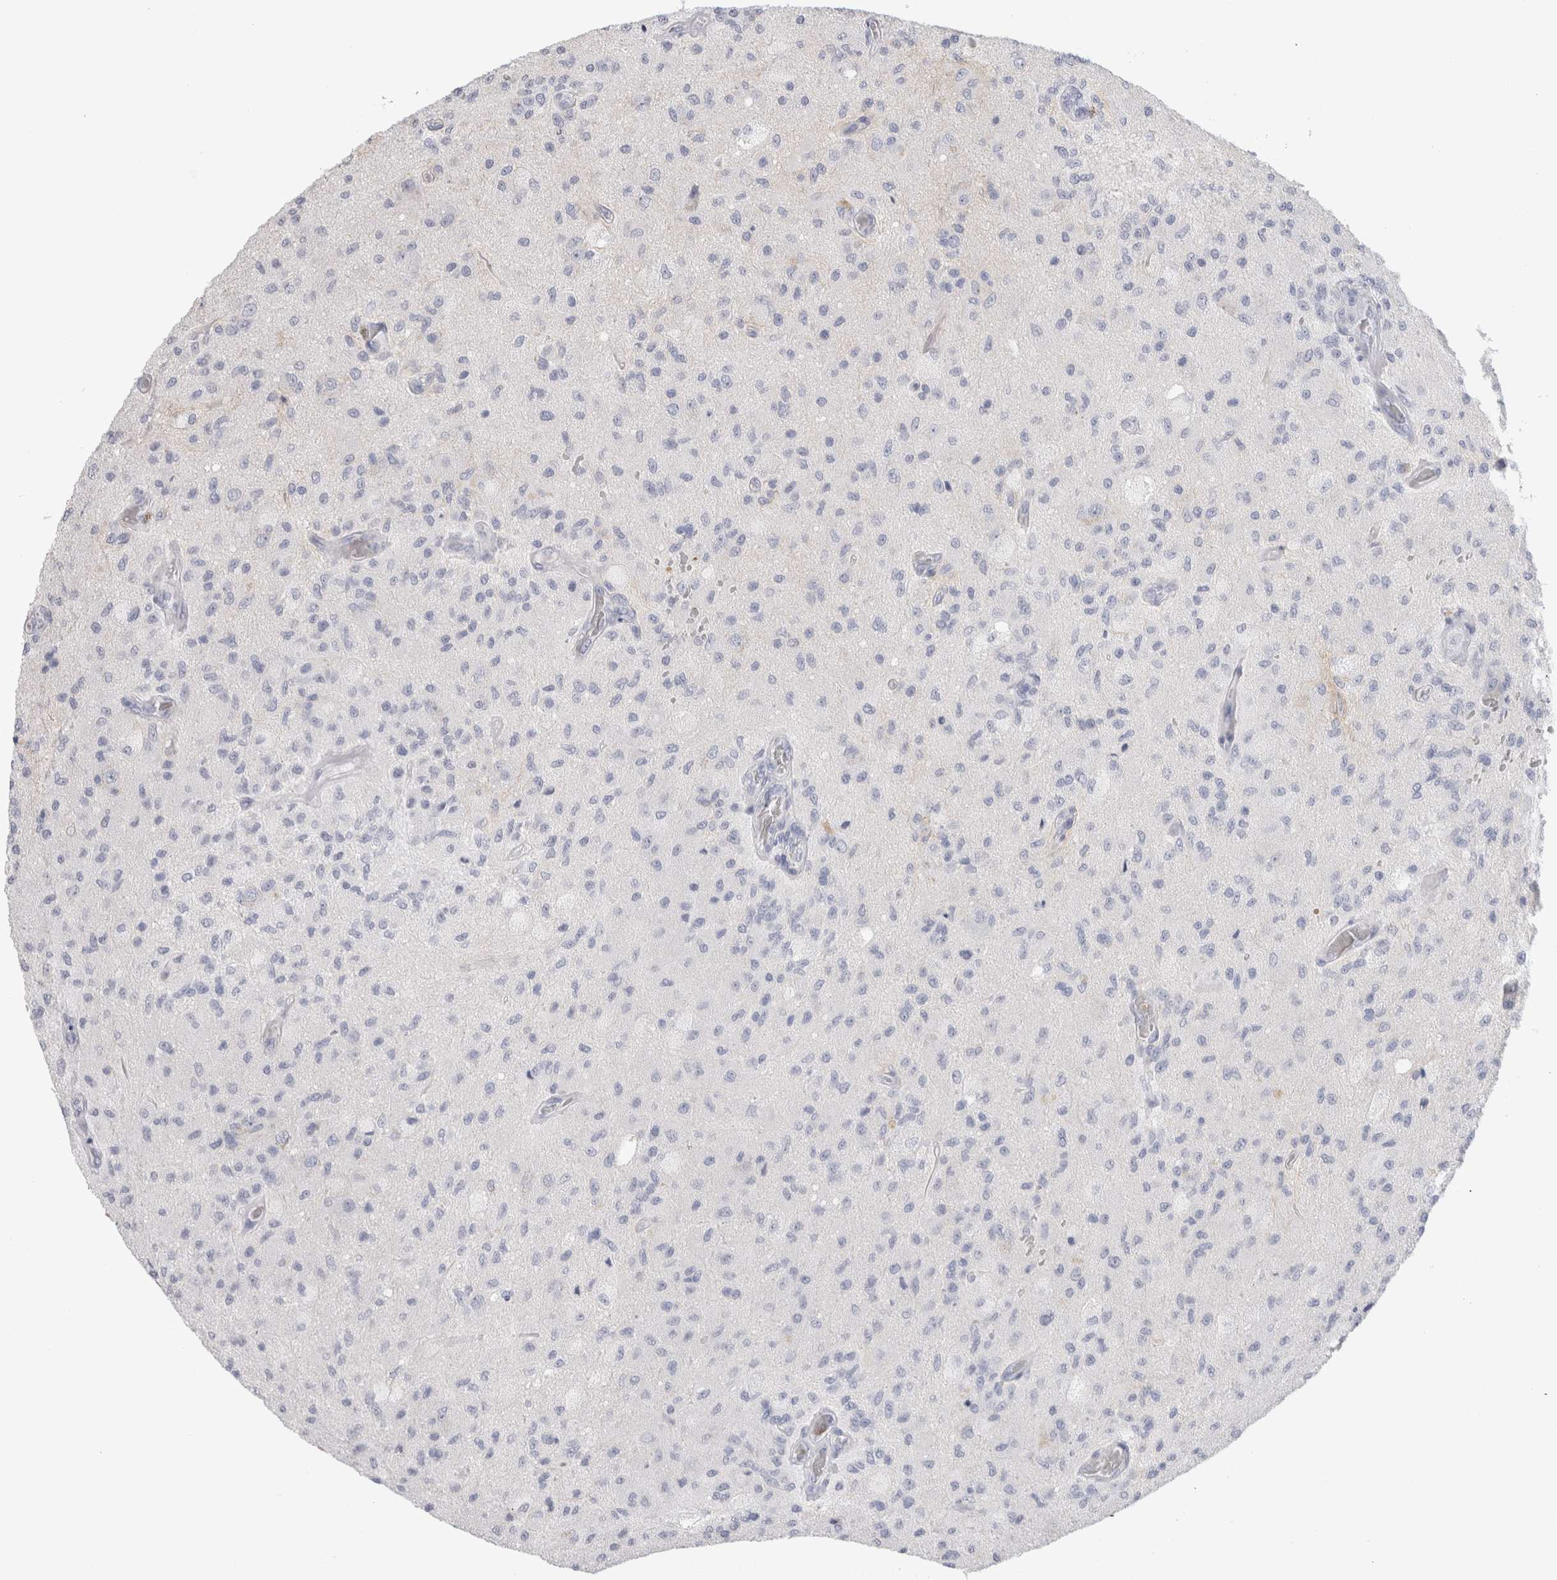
{"staining": {"intensity": "negative", "quantity": "none", "location": "none"}, "tissue": "glioma", "cell_type": "Tumor cells", "image_type": "cancer", "snomed": [{"axis": "morphology", "description": "Normal tissue, NOS"}, {"axis": "morphology", "description": "Glioma, malignant, High grade"}, {"axis": "topography", "description": "Cerebral cortex"}], "caption": "The immunohistochemistry (IHC) photomicrograph has no significant positivity in tumor cells of glioma tissue.", "gene": "CD38", "patient": {"sex": "male", "age": 77}}